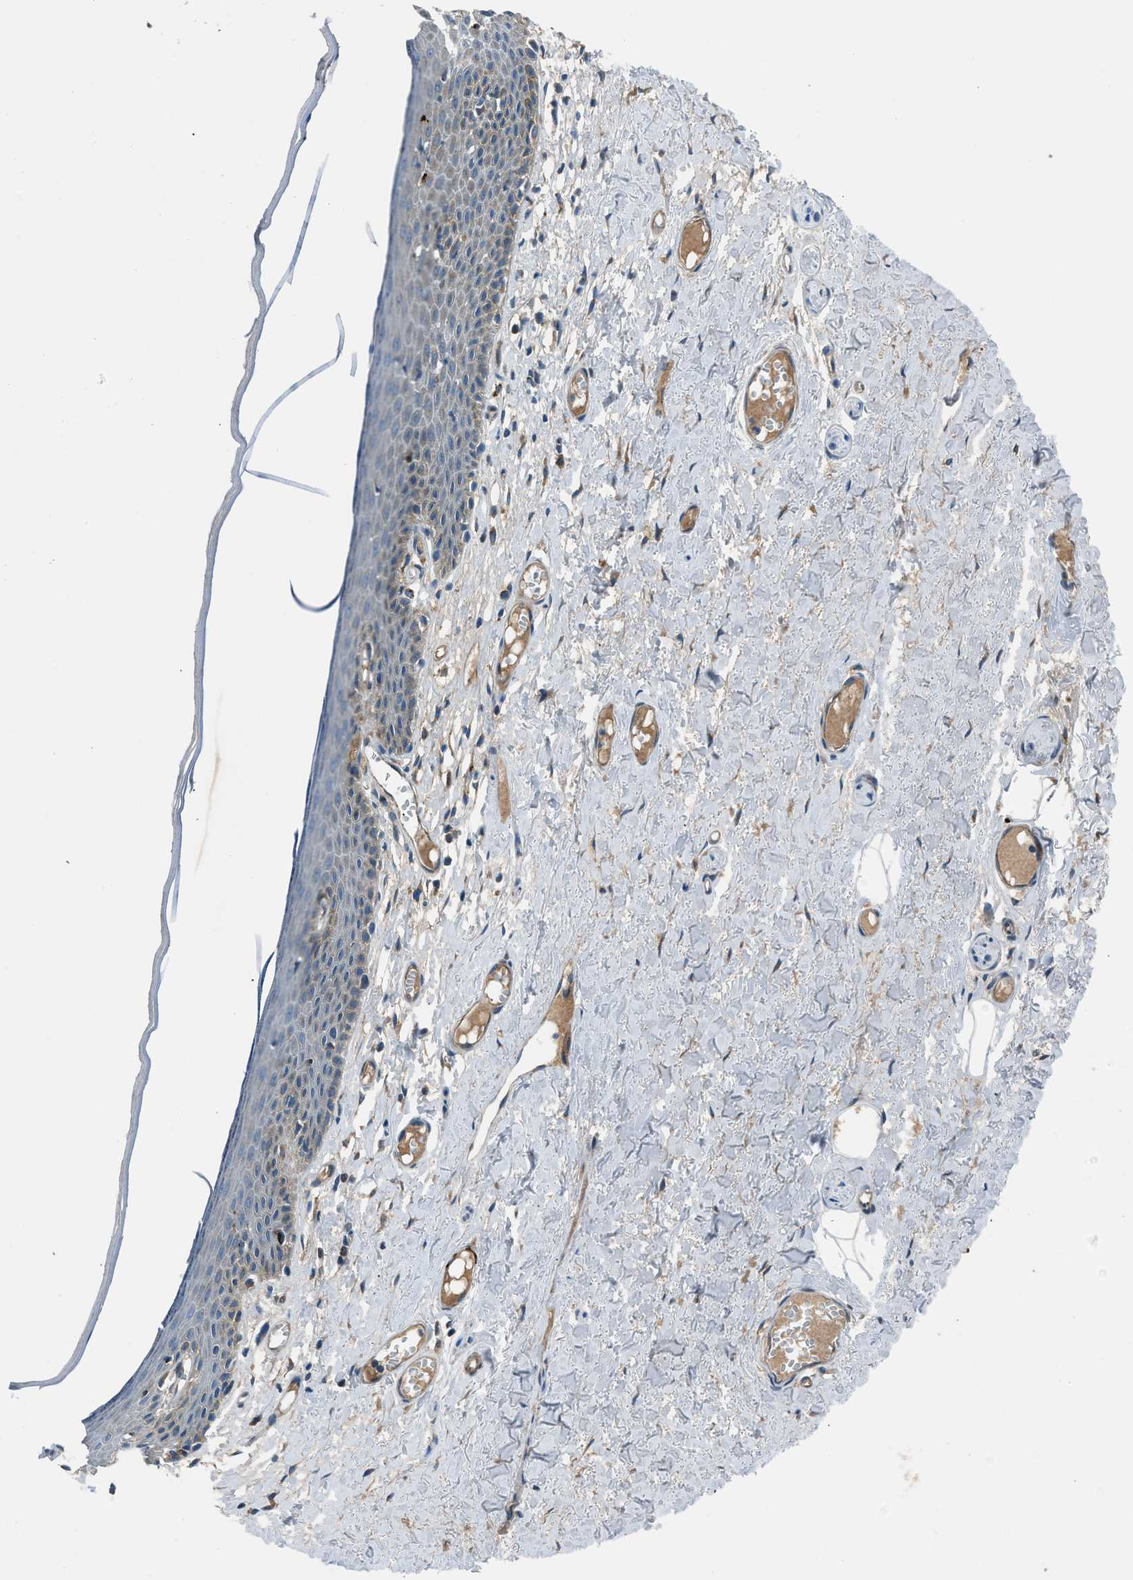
{"staining": {"intensity": "weak", "quantity": "<25%", "location": "cytoplasmic/membranous"}, "tissue": "skin", "cell_type": "Epidermal cells", "image_type": "normal", "snomed": [{"axis": "morphology", "description": "Normal tissue, NOS"}, {"axis": "topography", "description": "Adipose tissue"}, {"axis": "topography", "description": "Vascular tissue"}, {"axis": "topography", "description": "Anal"}, {"axis": "topography", "description": "Peripheral nerve tissue"}], "caption": "An immunohistochemistry photomicrograph of normal skin is shown. There is no staining in epidermal cells of skin.", "gene": "LMBR1", "patient": {"sex": "female", "age": 54}}